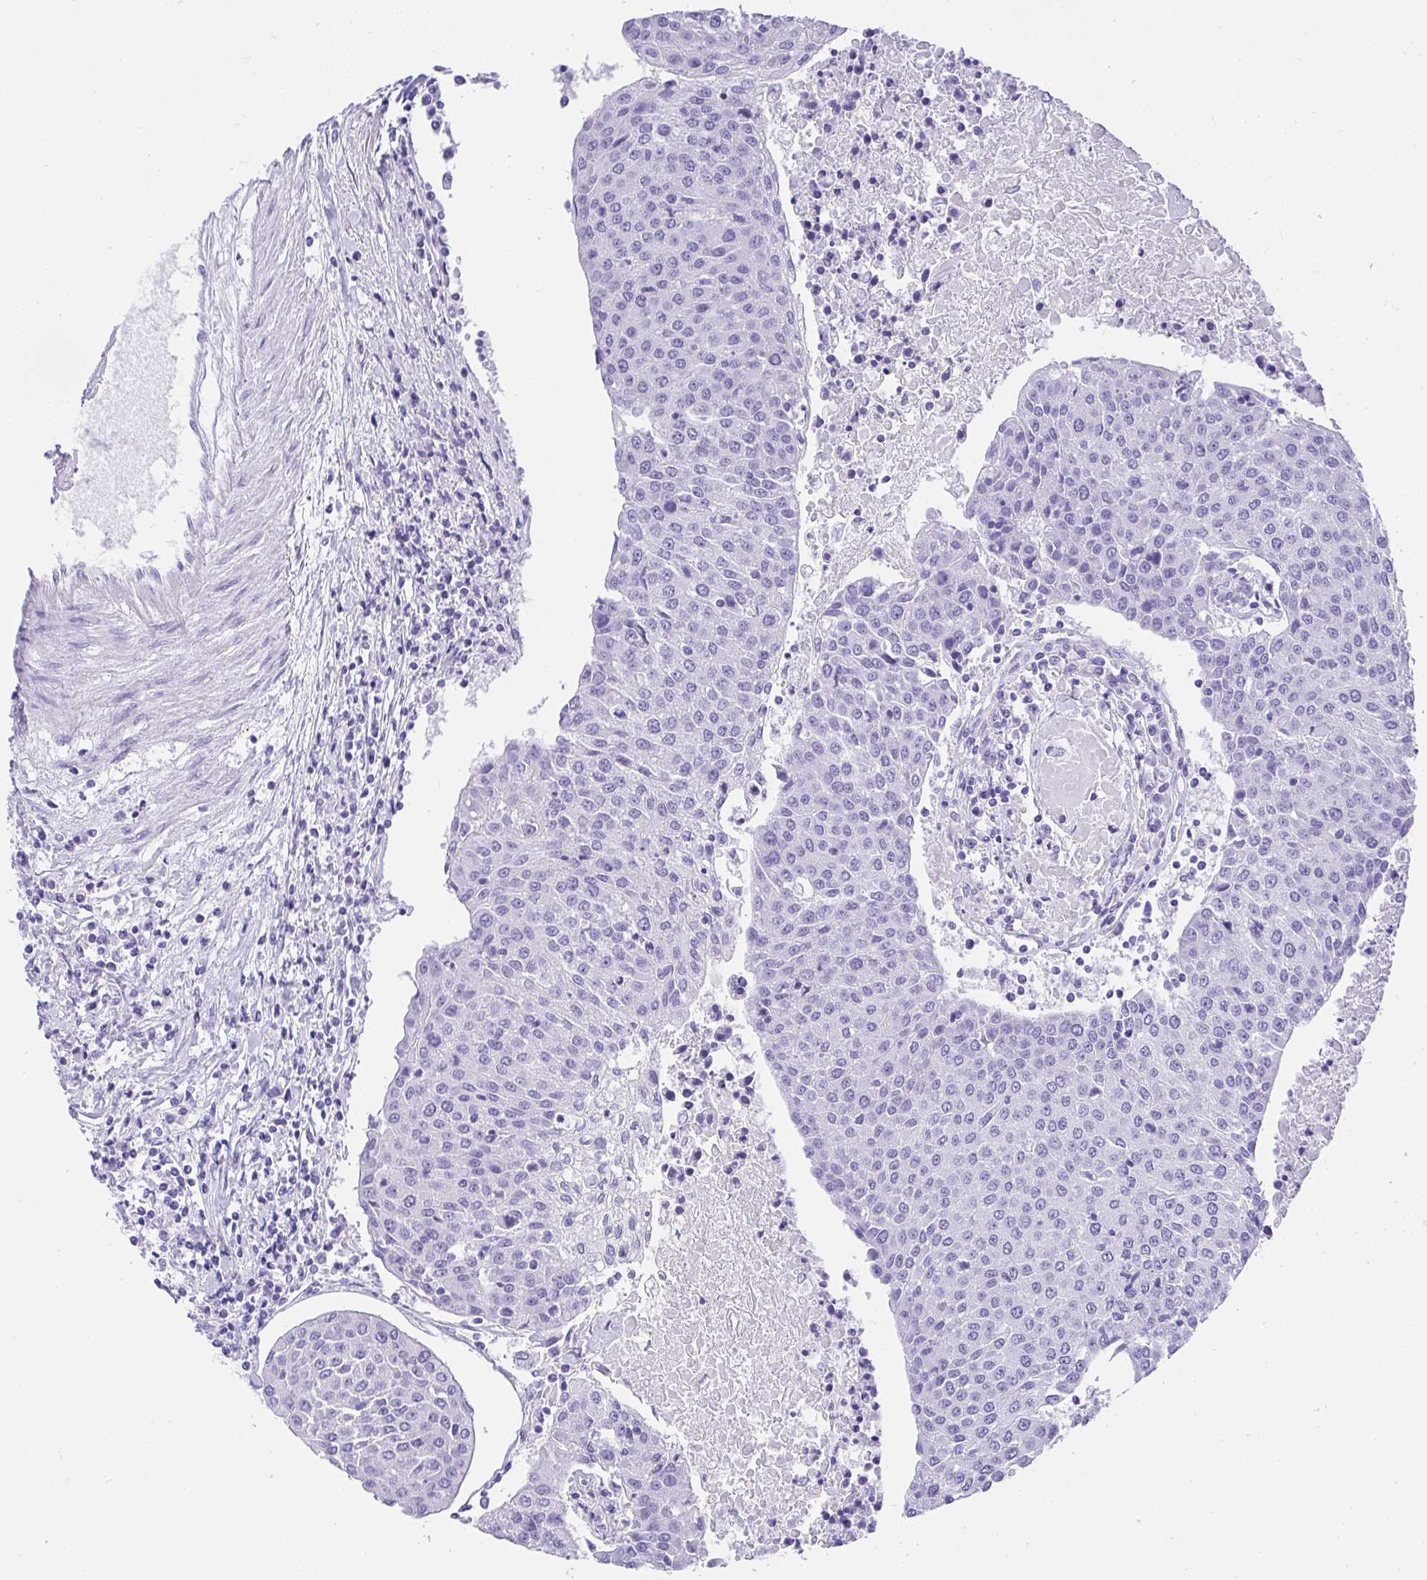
{"staining": {"intensity": "negative", "quantity": "none", "location": "none"}, "tissue": "urothelial cancer", "cell_type": "Tumor cells", "image_type": "cancer", "snomed": [{"axis": "morphology", "description": "Urothelial carcinoma, High grade"}, {"axis": "topography", "description": "Urinary bladder"}], "caption": "Immunohistochemistry (IHC) photomicrograph of human urothelial carcinoma (high-grade) stained for a protein (brown), which demonstrates no expression in tumor cells. The staining is performed using DAB brown chromogen with nuclei counter-stained in using hematoxylin.", "gene": "AVIL", "patient": {"sex": "female", "age": 85}}